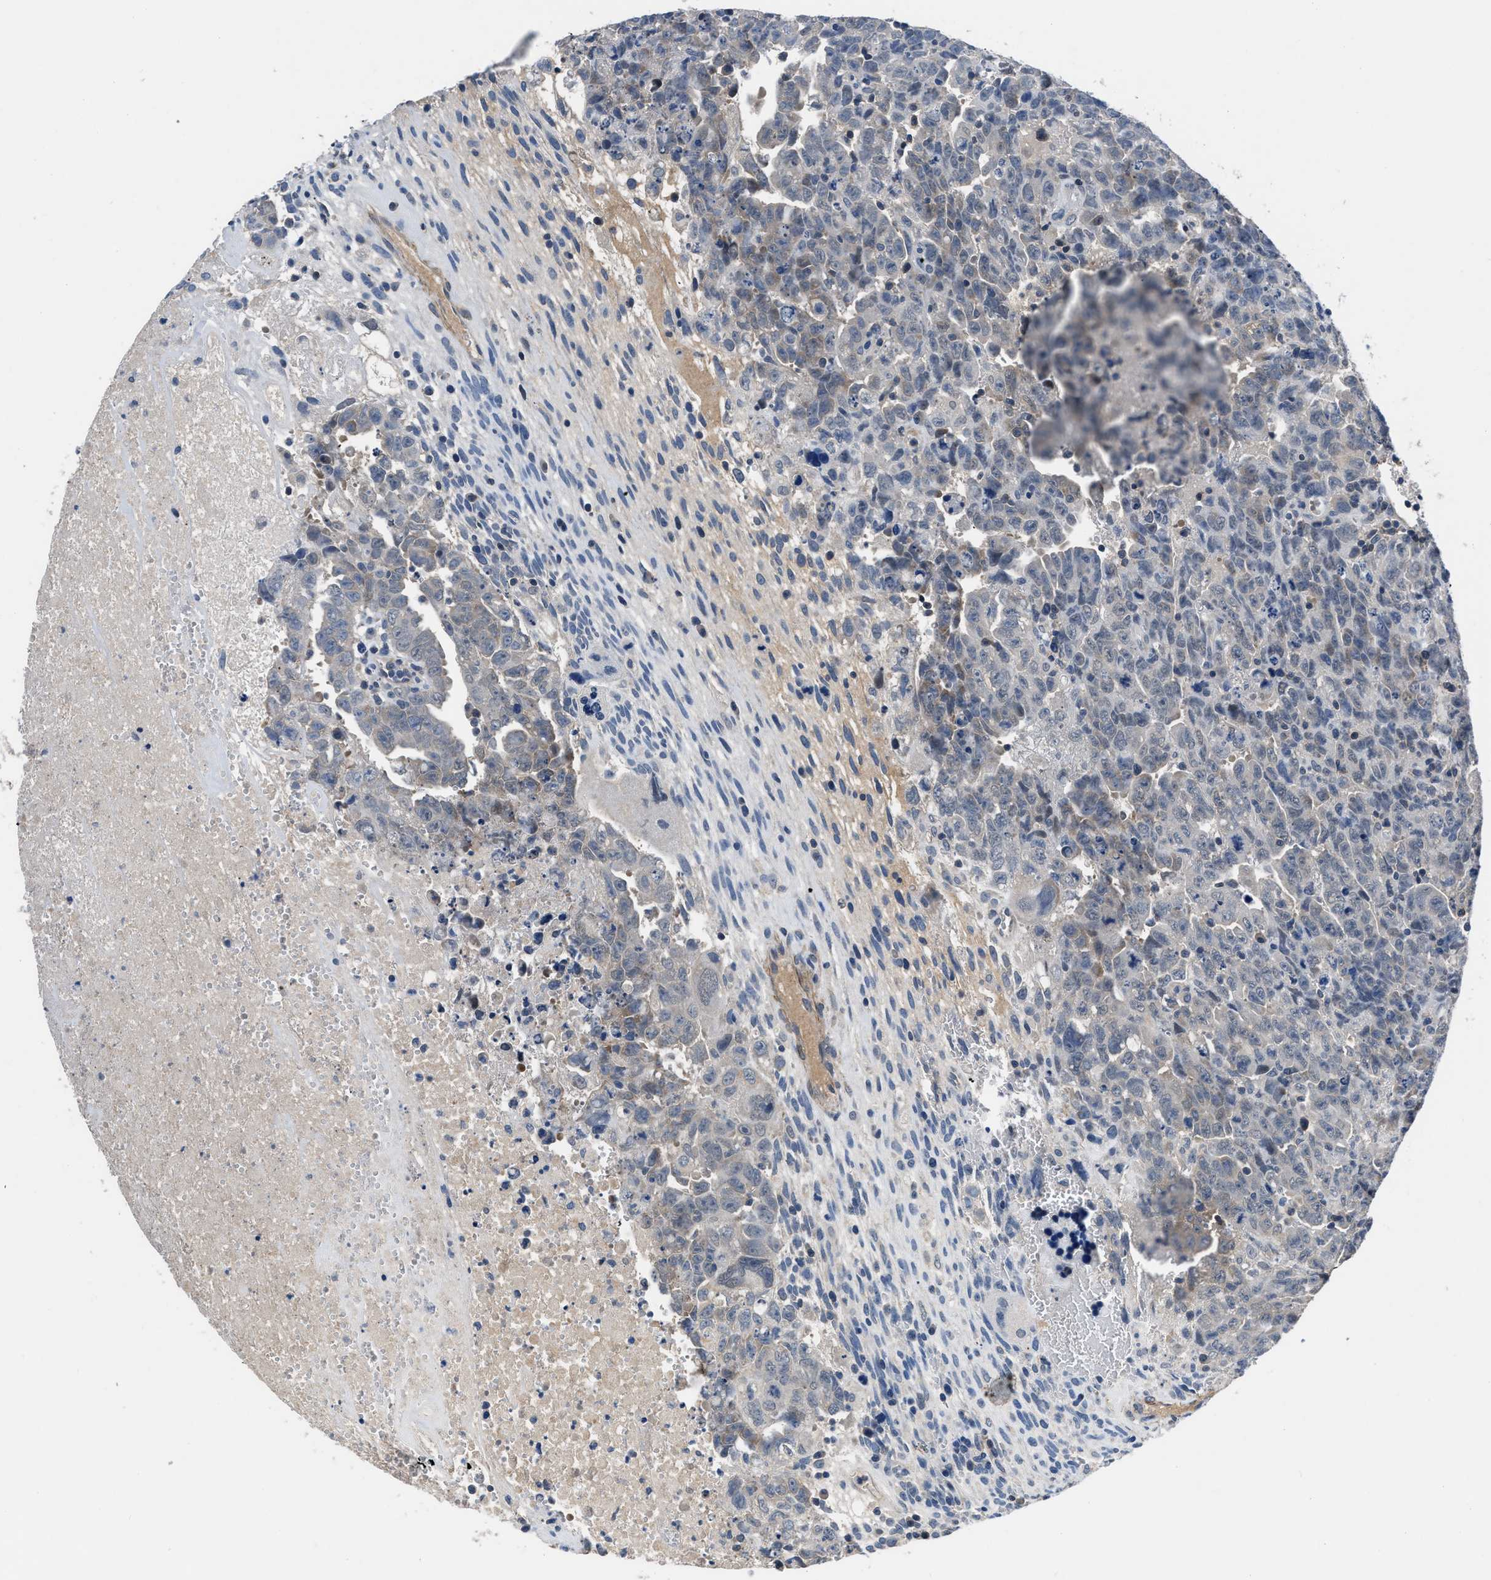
{"staining": {"intensity": "weak", "quantity": "<25%", "location": "cytoplasmic/membranous"}, "tissue": "testis cancer", "cell_type": "Tumor cells", "image_type": "cancer", "snomed": [{"axis": "morphology", "description": "Carcinoma, Embryonal, NOS"}, {"axis": "topography", "description": "Testis"}], "caption": "Testis embryonal carcinoma was stained to show a protein in brown. There is no significant staining in tumor cells.", "gene": "LANCL2", "patient": {"sex": "male", "age": 28}}